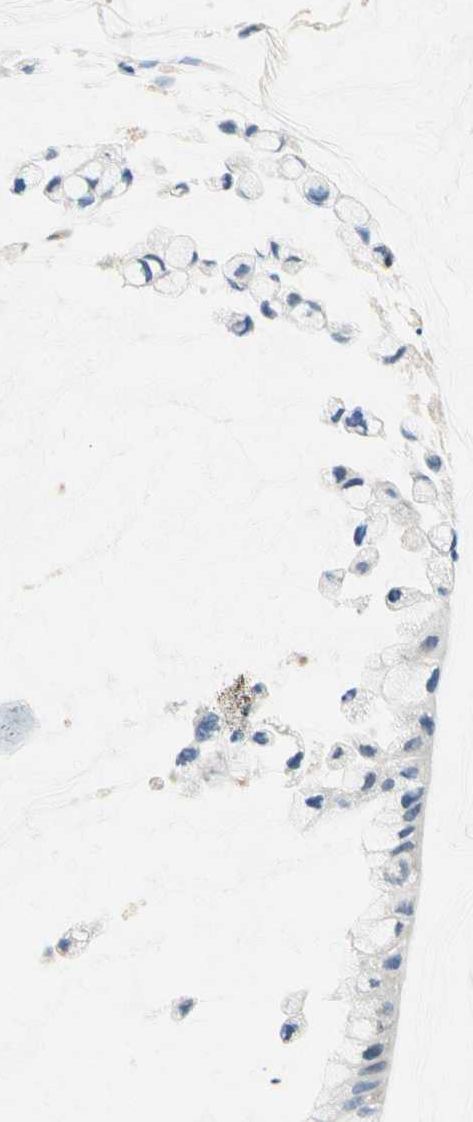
{"staining": {"intensity": "negative", "quantity": "none", "location": "none"}, "tissue": "ovarian cancer", "cell_type": "Tumor cells", "image_type": "cancer", "snomed": [{"axis": "morphology", "description": "Cystadenocarcinoma, mucinous, NOS"}, {"axis": "topography", "description": "Ovary"}], "caption": "High magnification brightfield microscopy of ovarian cancer stained with DAB (3,3'-diaminobenzidine) (brown) and counterstained with hematoxylin (blue): tumor cells show no significant staining. Brightfield microscopy of IHC stained with DAB (brown) and hematoxylin (blue), captured at high magnification.", "gene": "TGFBR3", "patient": {"sex": "female", "age": 39}}